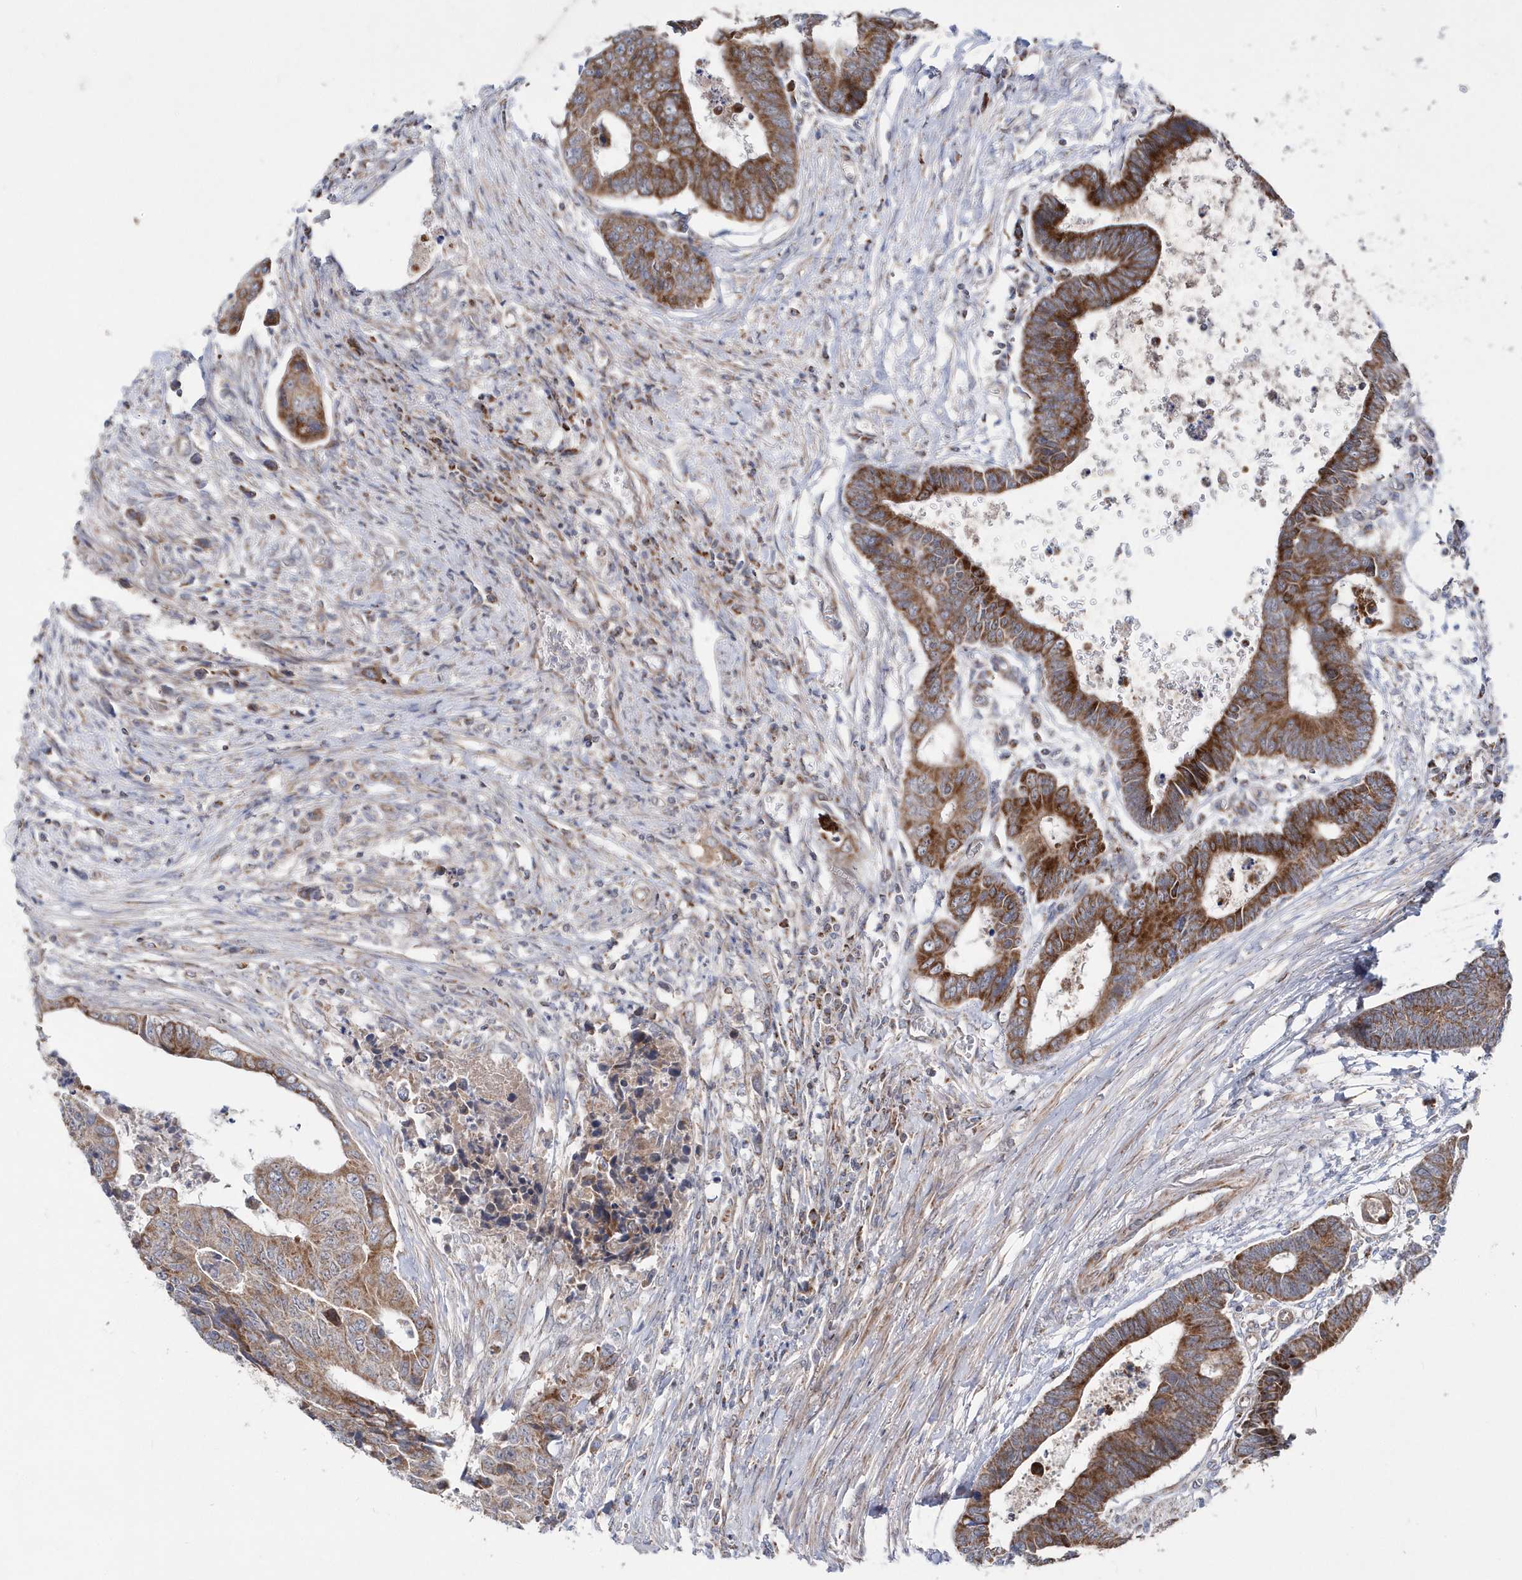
{"staining": {"intensity": "strong", "quantity": ">75%", "location": "cytoplasmic/membranous"}, "tissue": "colorectal cancer", "cell_type": "Tumor cells", "image_type": "cancer", "snomed": [{"axis": "morphology", "description": "Adenocarcinoma, NOS"}, {"axis": "topography", "description": "Rectum"}], "caption": "Colorectal cancer (adenocarcinoma) was stained to show a protein in brown. There is high levels of strong cytoplasmic/membranous positivity in about >75% of tumor cells.", "gene": "OPA1", "patient": {"sex": "male", "age": 84}}